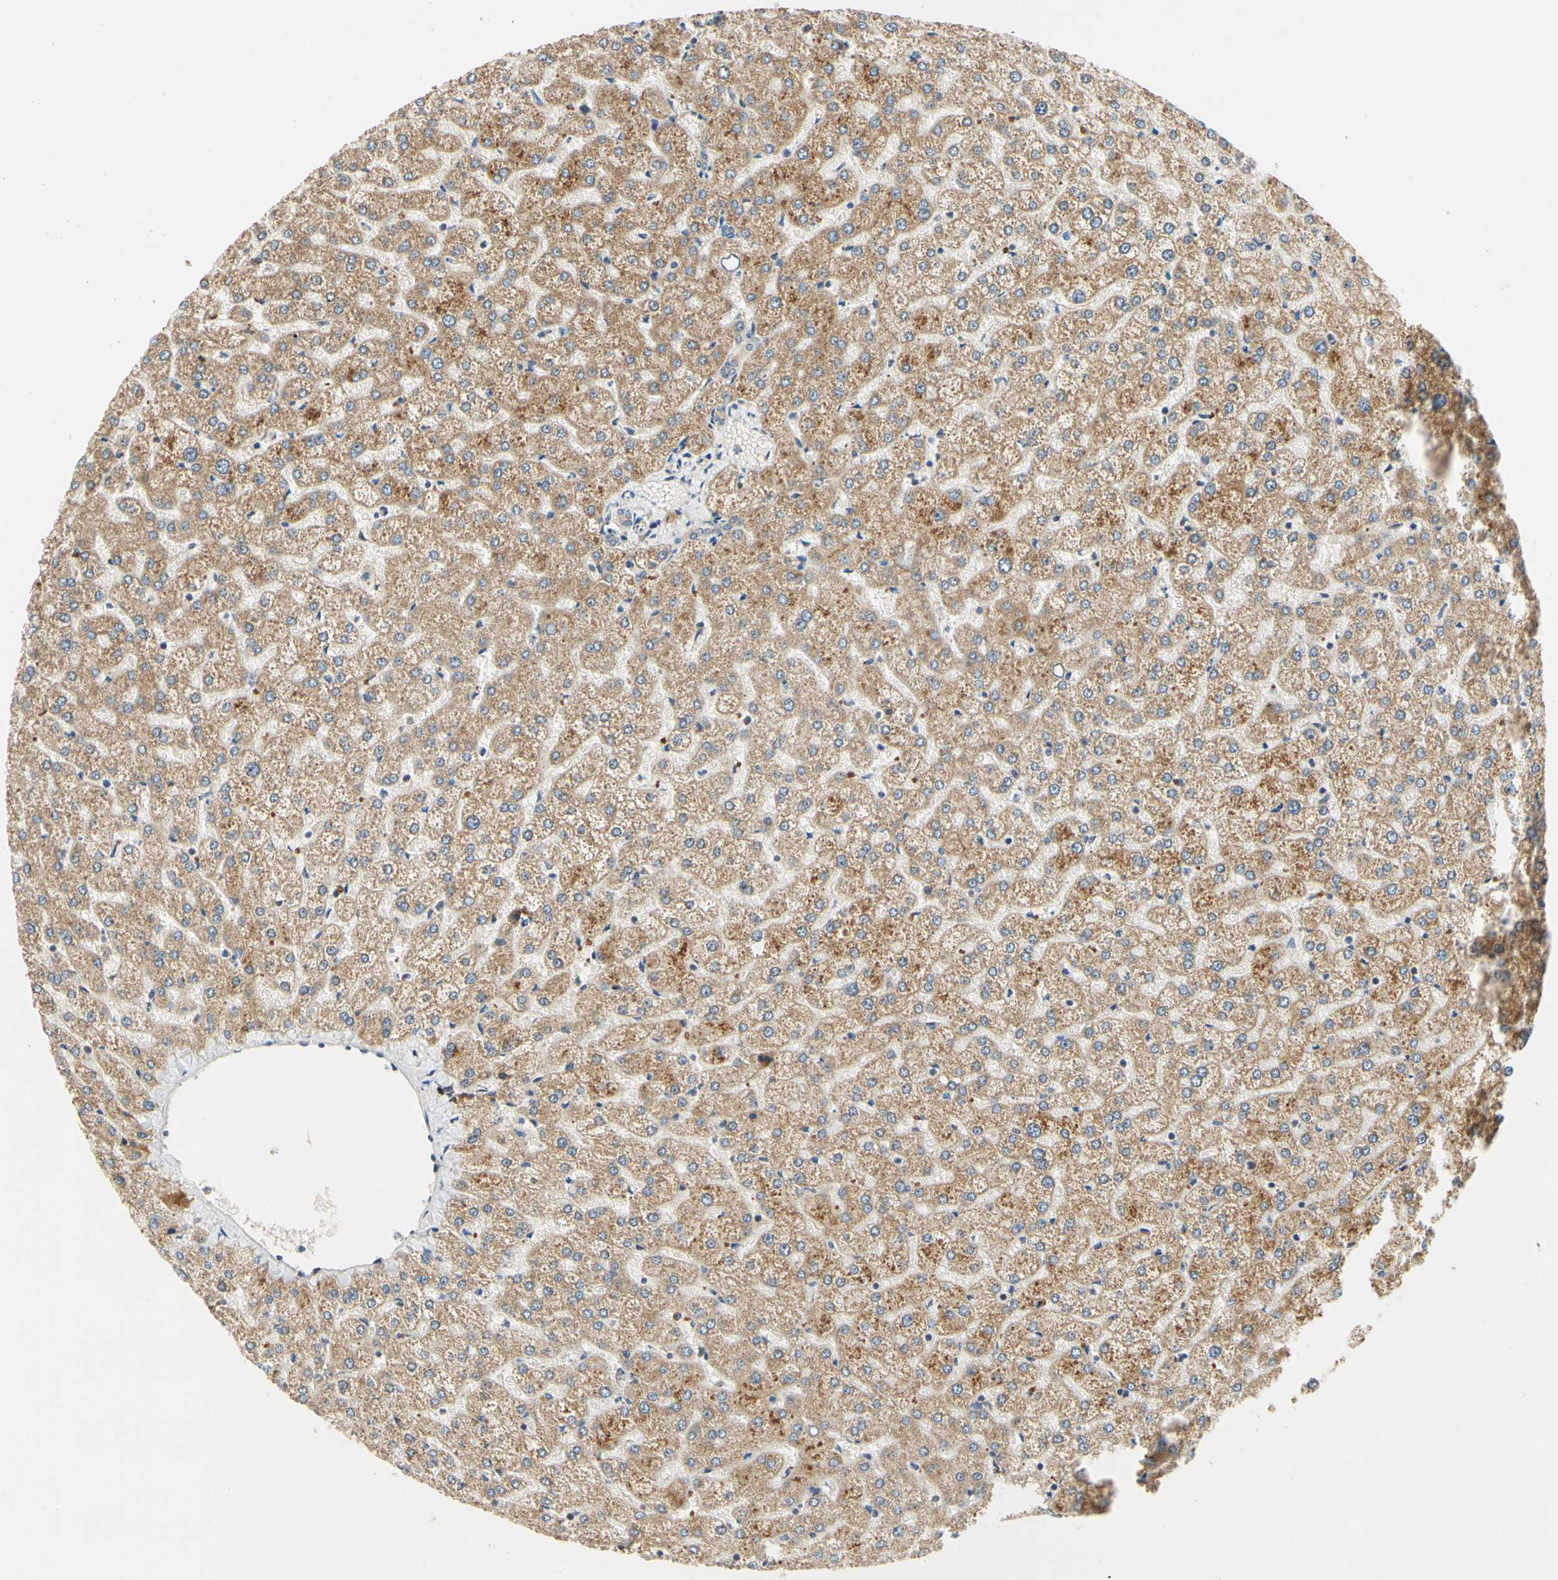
{"staining": {"intensity": "weak", "quantity": ">75%", "location": "cytoplasmic/membranous"}, "tissue": "liver", "cell_type": "Cholangiocytes", "image_type": "normal", "snomed": [{"axis": "morphology", "description": "Normal tissue, NOS"}, {"axis": "topography", "description": "Liver"}], "caption": "Immunohistochemistry (IHC) (DAB) staining of benign liver exhibits weak cytoplasmic/membranous protein expression in about >75% of cholangiocytes.", "gene": "TDRP", "patient": {"sex": "female", "age": 32}}